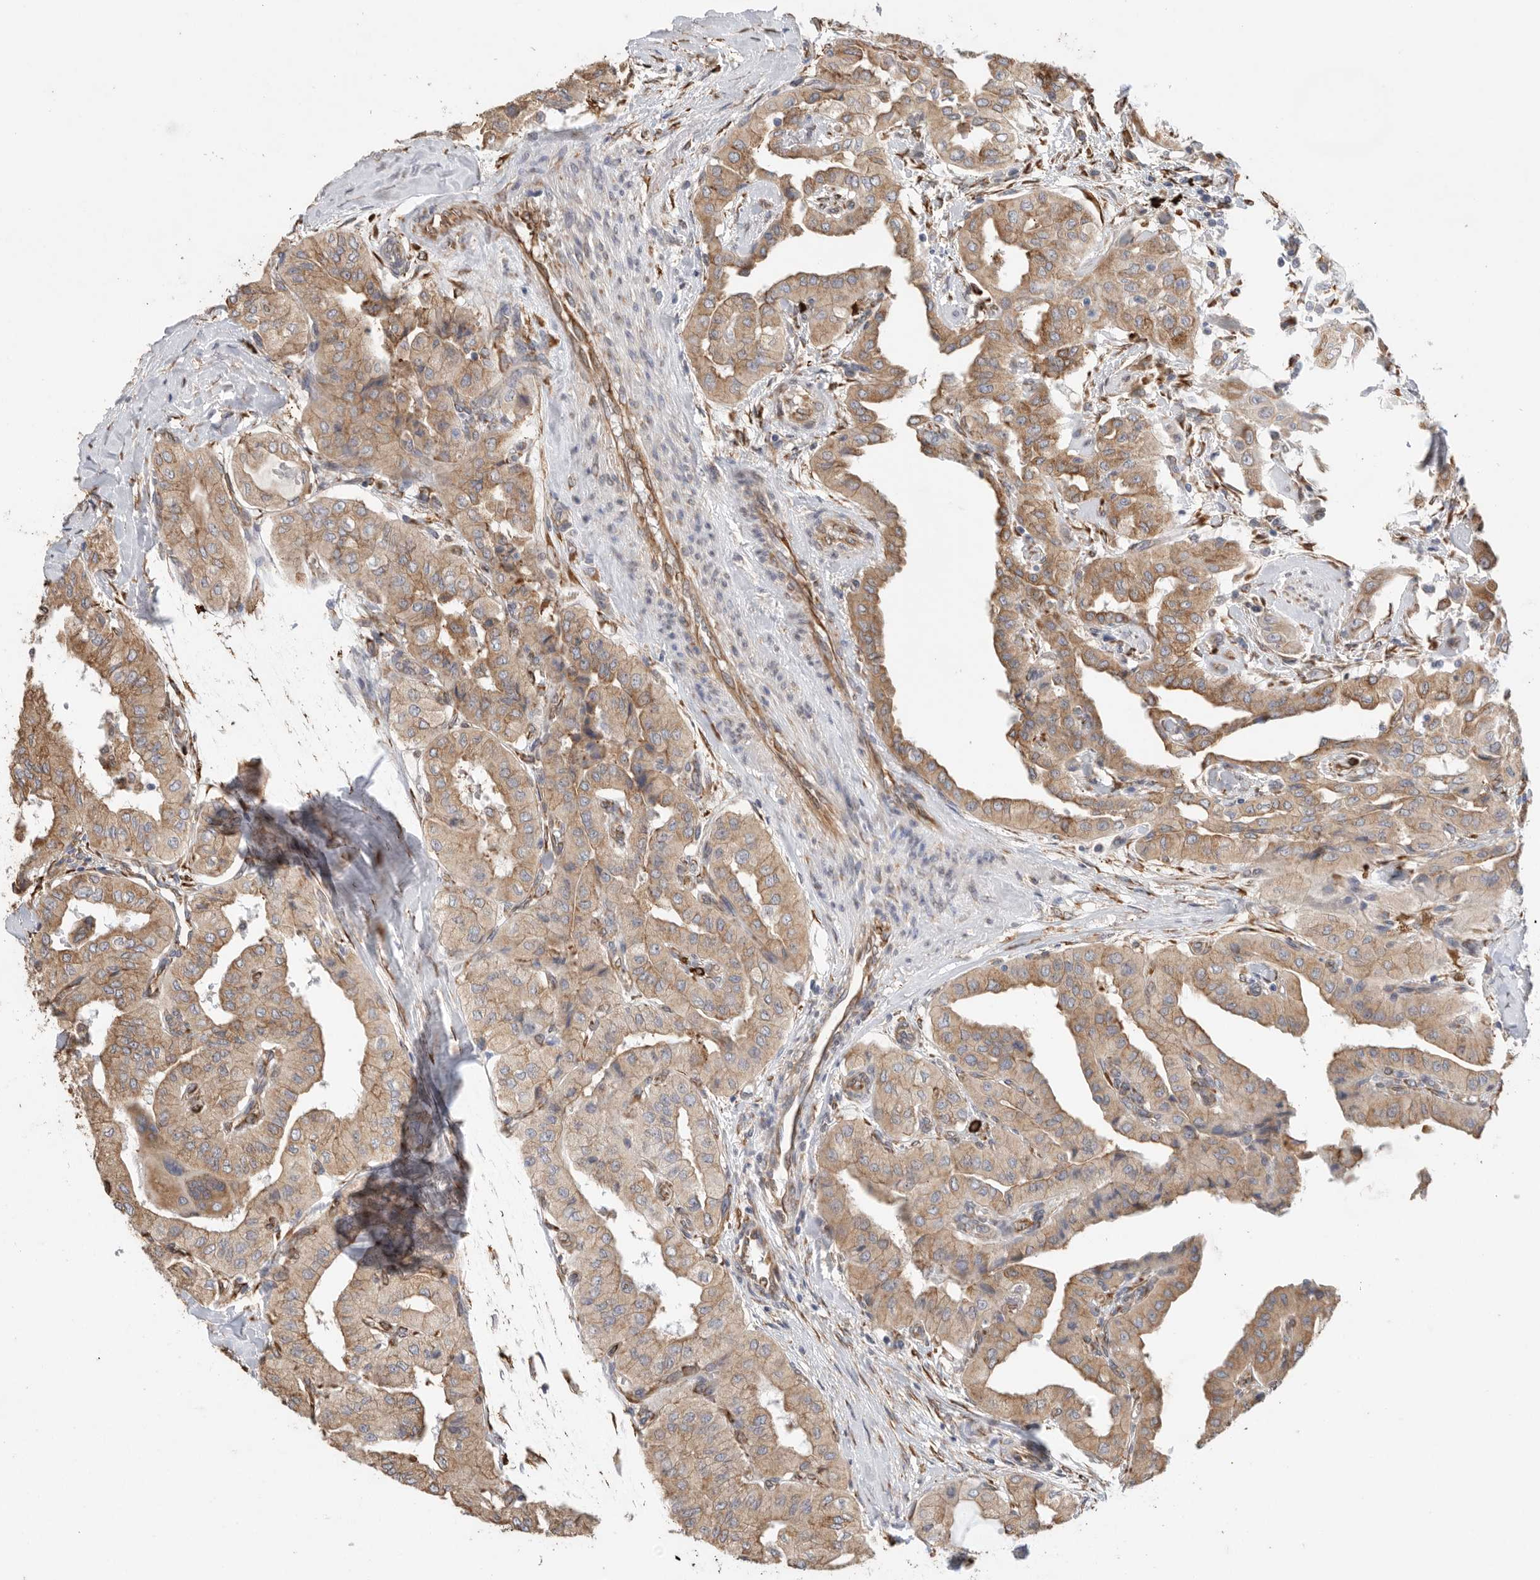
{"staining": {"intensity": "moderate", "quantity": ">75%", "location": "cytoplasmic/membranous"}, "tissue": "thyroid cancer", "cell_type": "Tumor cells", "image_type": "cancer", "snomed": [{"axis": "morphology", "description": "Papillary adenocarcinoma, NOS"}, {"axis": "topography", "description": "Thyroid gland"}], "caption": "Immunohistochemistry staining of thyroid papillary adenocarcinoma, which demonstrates medium levels of moderate cytoplasmic/membranous positivity in about >75% of tumor cells indicating moderate cytoplasmic/membranous protein positivity. The staining was performed using DAB (3,3'-diaminobenzidine) (brown) for protein detection and nuclei were counterstained in hematoxylin (blue).", "gene": "BLOC1S5", "patient": {"sex": "female", "age": 59}}